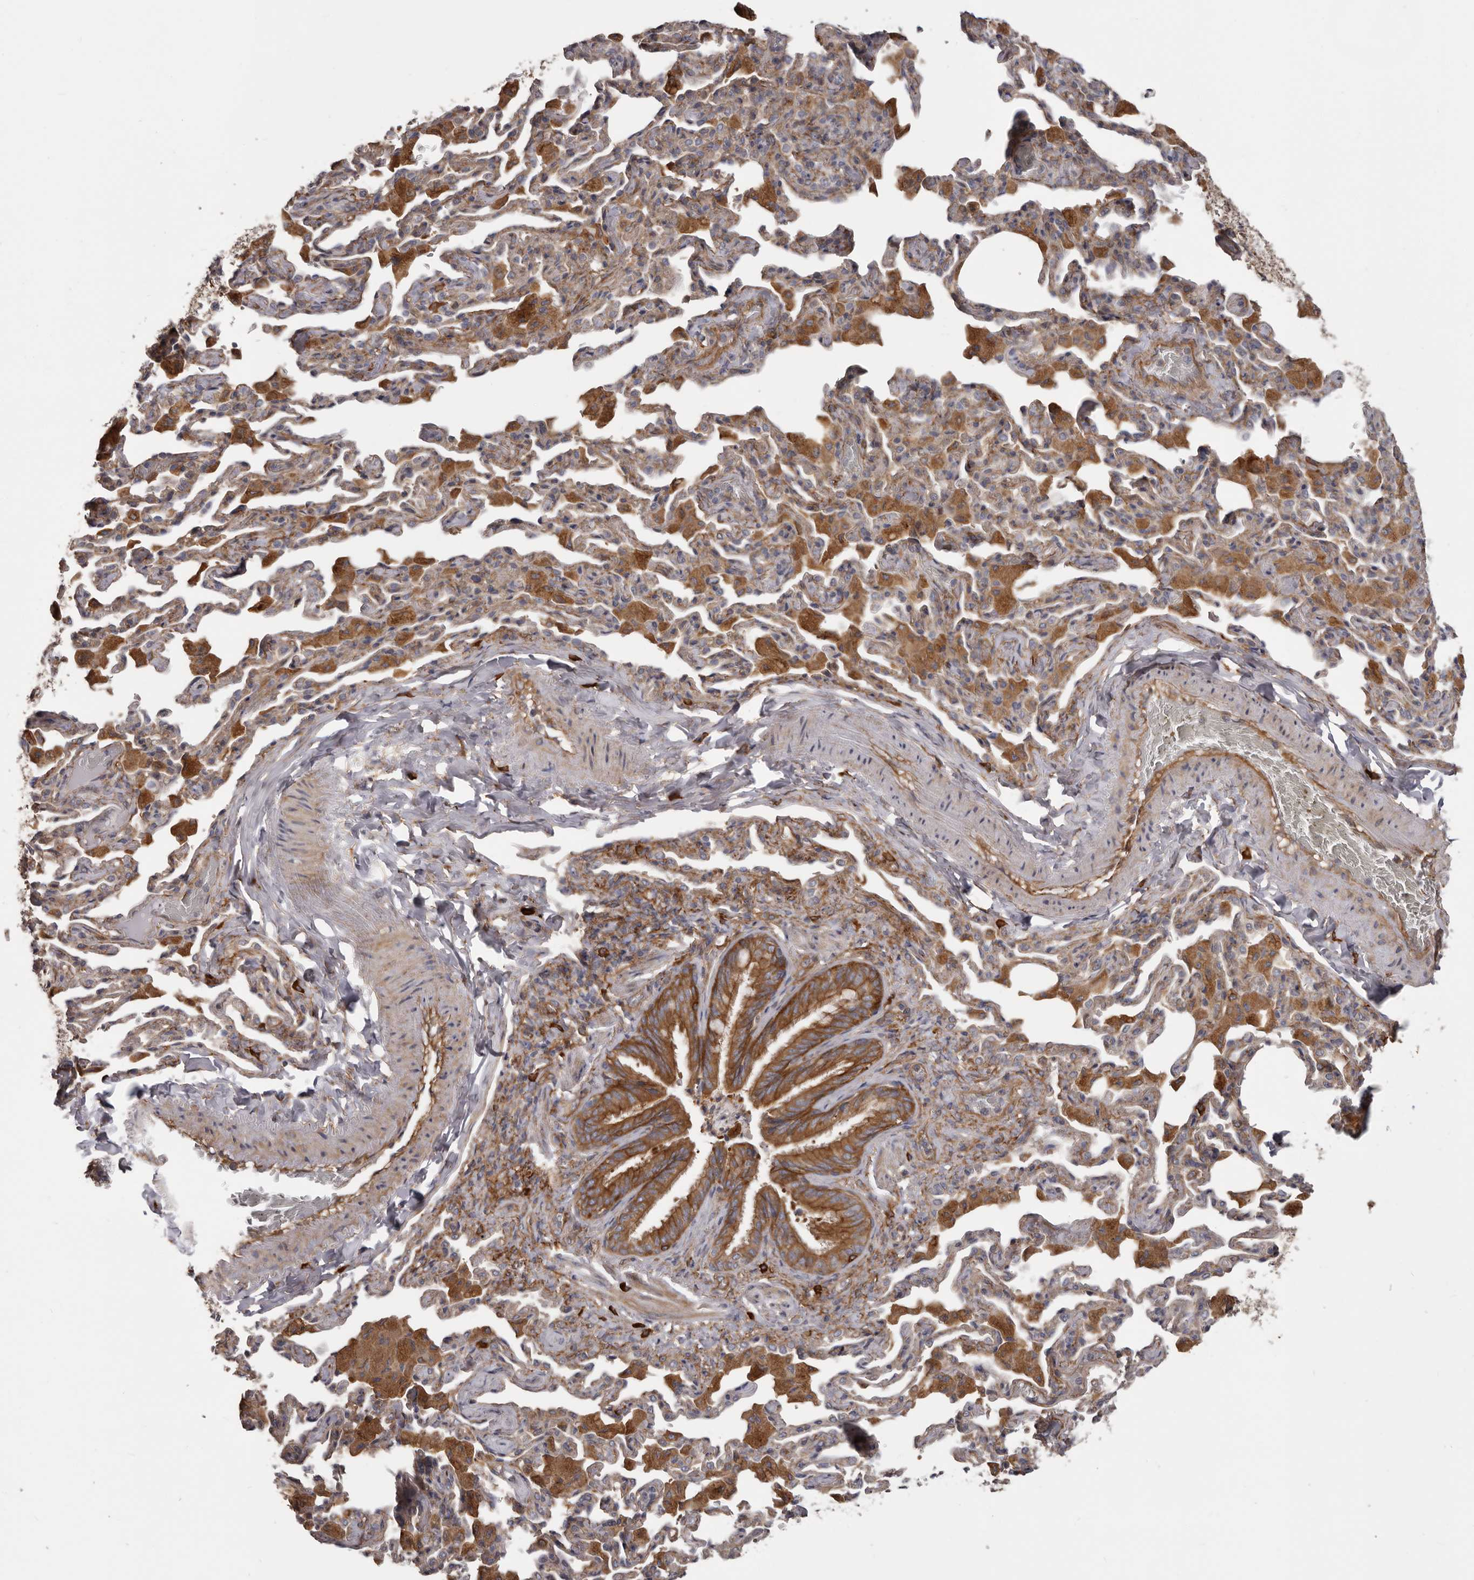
{"staining": {"intensity": "moderate", "quantity": ">75%", "location": "cytoplasmic/membranous"}, "tissue": "bronchus", "cell_type": "Respiratory epithelial cells", "image_type": "normal", "snomed": [{"axis": "morphology", "description": "Normal tissue, NOS"}, {"axis": "morphology", "description": "Inflammation, NOS"}, {"axis": "topography", "description": "Lung"}], "caption": "Normal bronchus demonstrates moderate cytoplasmic/membranous positivity in approximately >75% of respiratory epithelial cells, visualized by immunohistochemistry.", "gene": "ENAH", "patient": {"sex": "female", "age": 46}}